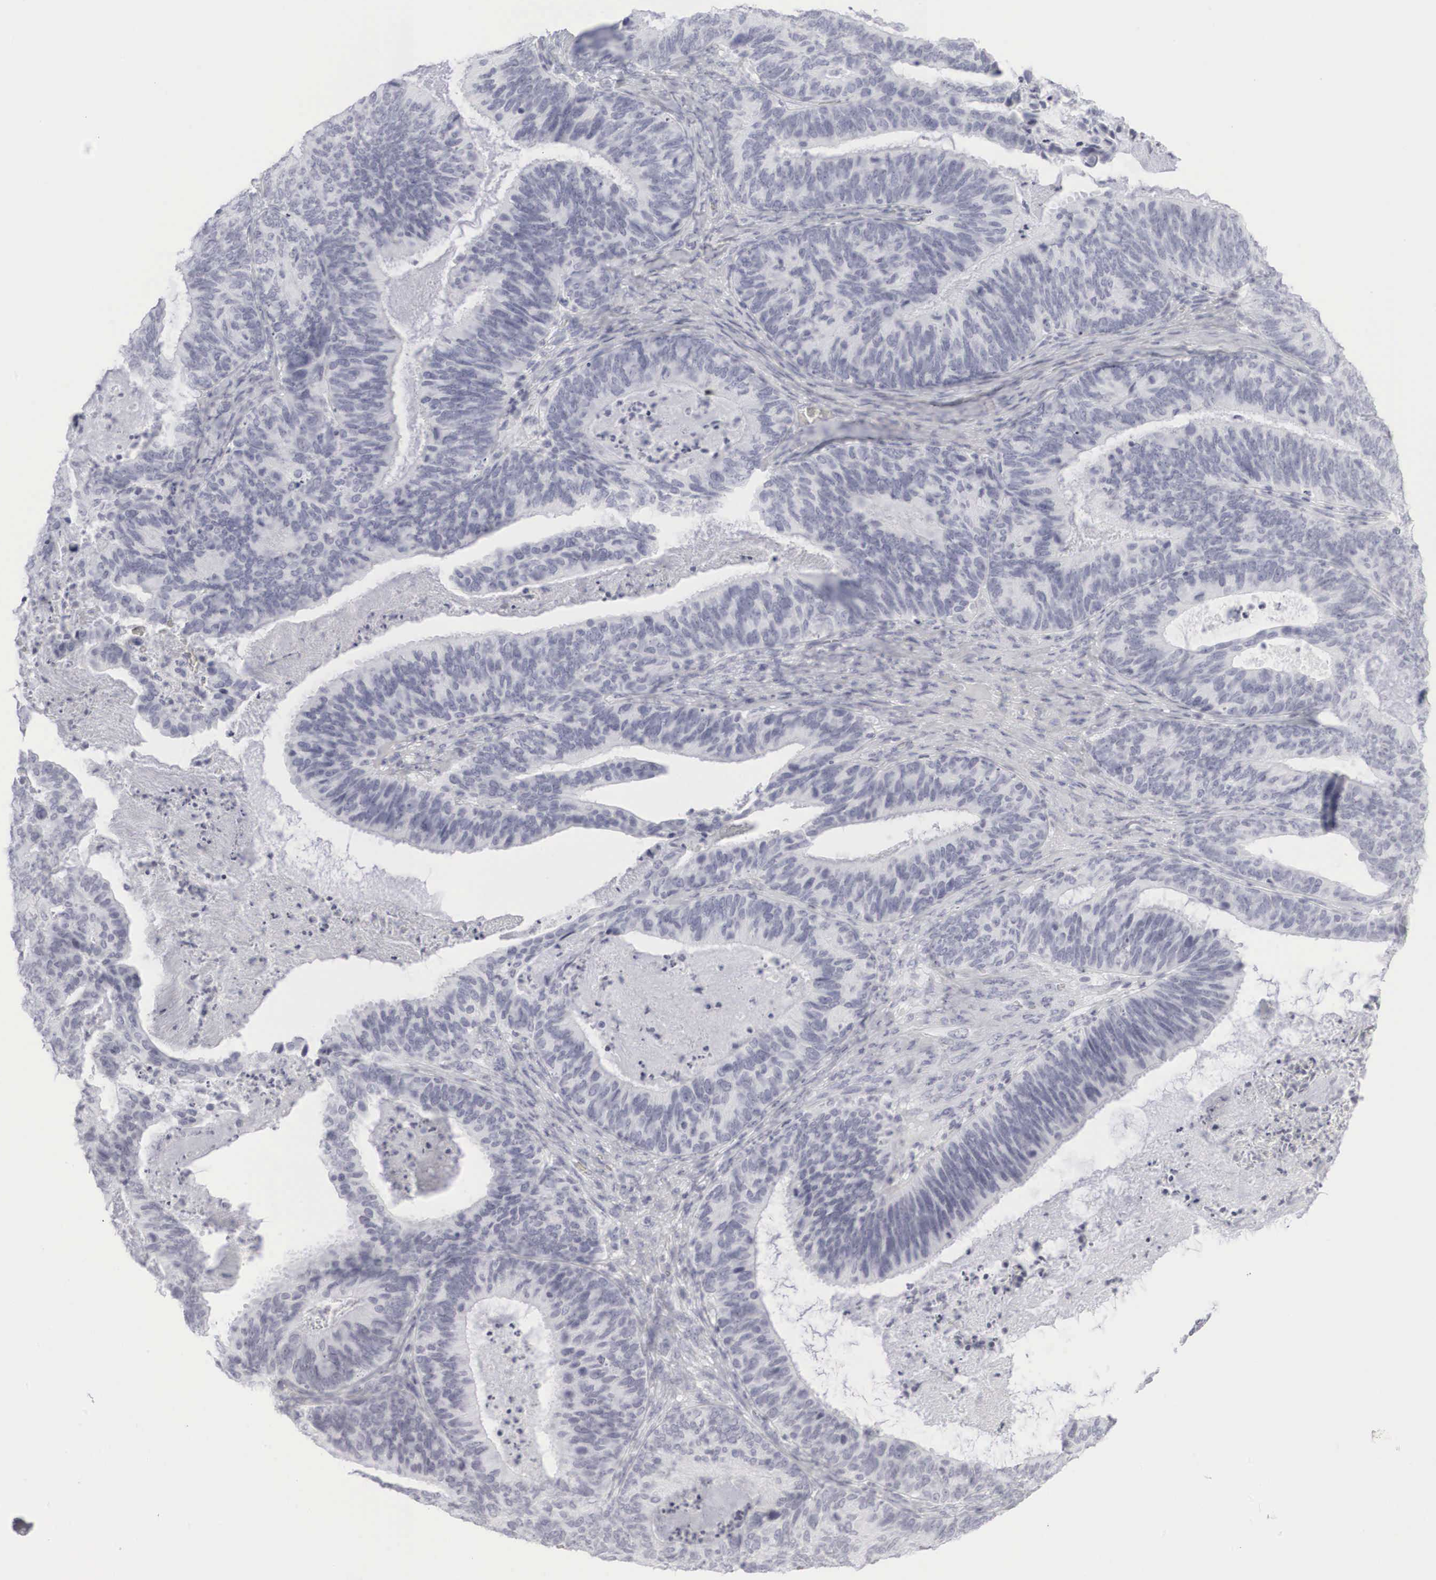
{"staining": {"intensity": "negative", "quantity": "none", "location": "none"}, "tissue": "ovarian cancer", "cell_type": "Tumor cells", "image_type": "cancer", "snomed": [{"axis": "morphology", "description": "Carcinoma, endometroid"}, {"axis": "topography", "description": "Ovary"}], "caption": "Ovarian endometroid carcinoma stained for a protein using immunohistochemistry shows no expression tumor cells.", "gene": "KRT14", "patient": {"sex": "female", "age": 52}}